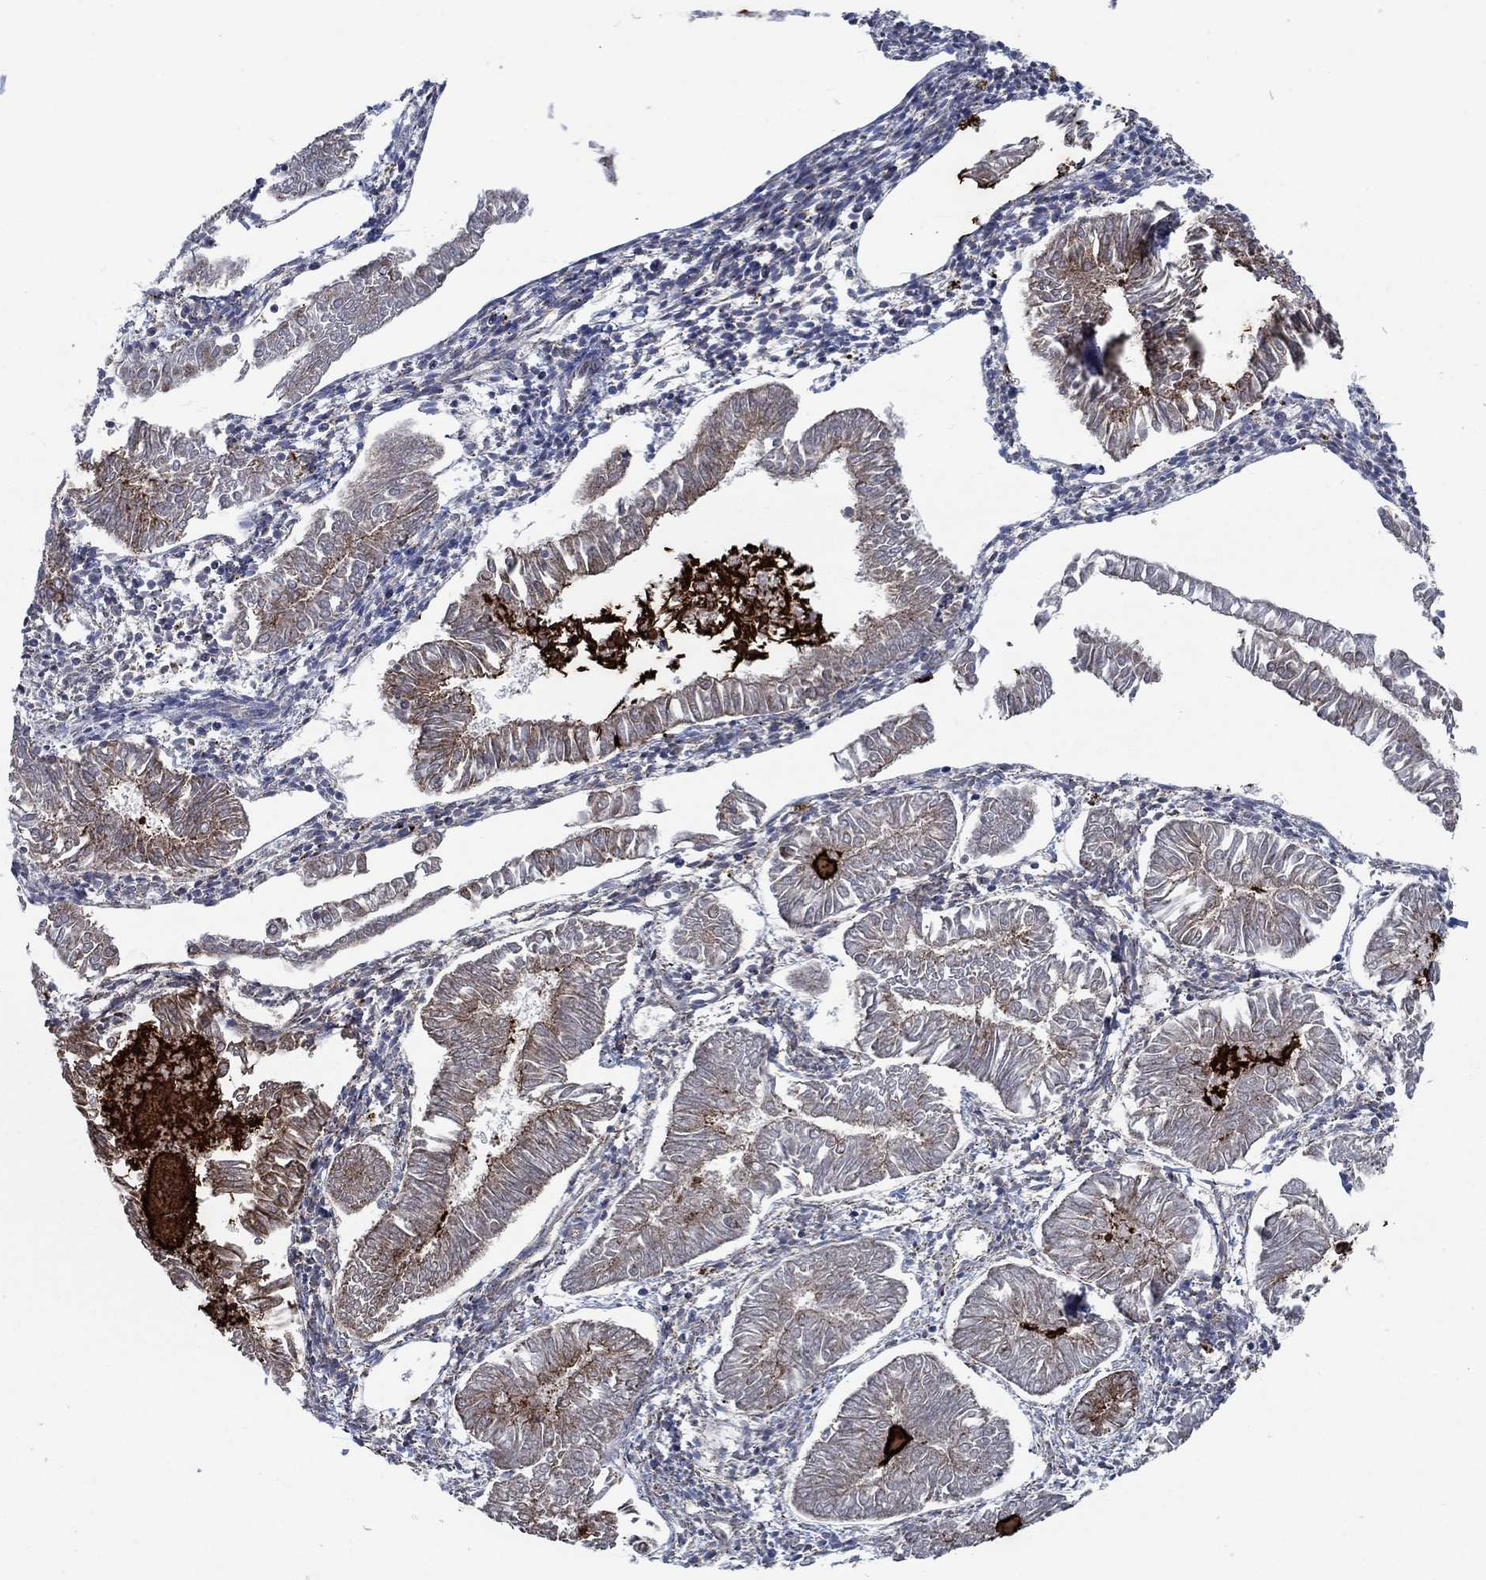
{"staining": {"intensity": "weak", "quantity": "25%-75%", "location": "cytoplasmic/membranous"}, "tissue": "endometrial cancer", "cell_type": "Tumor cells", "image_type": "cancer", "snomed": [{"axis": "morphology", "description": "Adenocarcinoma, NOS"}, {"axis": "topography", "description": "Endometrium"}], "caption": "Adenocarcinoma (endometrial) stained with immunohistochemistry shows weak cytoplasmic/membranous expression in approximately 25%-75% of tumor cells.", "gene": "STXBP6", "patient": {"sex": "female", "age": 53}}